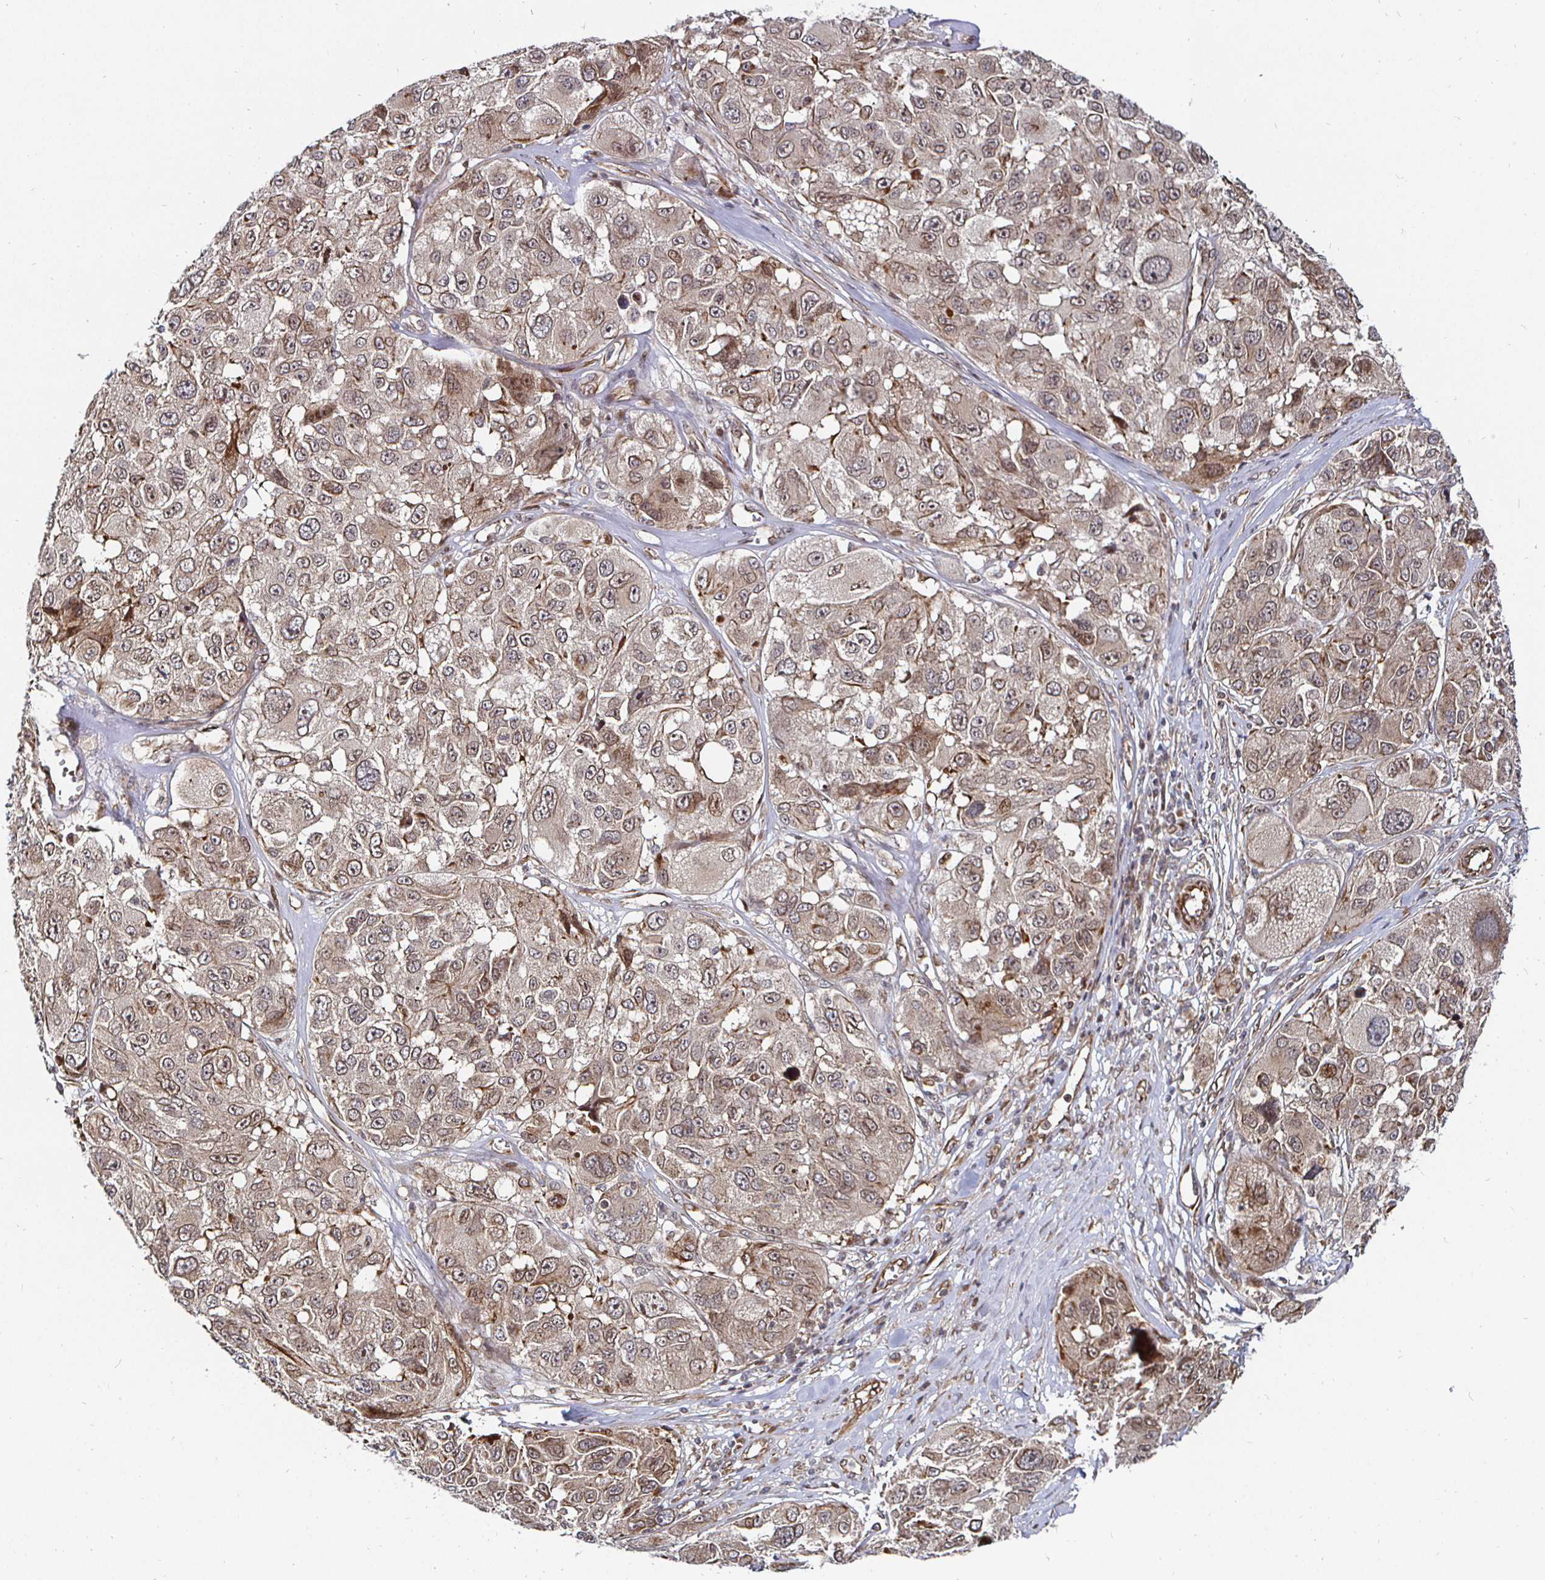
{"staining": {"intensity": "moderate", "quantity": "25%-75%", "location": "cytoplasmic/membranous,nuclear"}, "tissue": "melanoma", "cell_type": "Tumor cells", "image_type": "cancer", "snomed": [{"axis": "morphology", "description": "Malignant melanoma, NOS"}, {"axis": "topography", "description": "Skin"}], "caption": "This is an image of IHC staining of melanoma, which shows moderate staining in the cytoplasmic/membranous and nuclear of tumor cells.", "gene": "TBKBP1", "patient": {"sex": "female", "age": 66}}